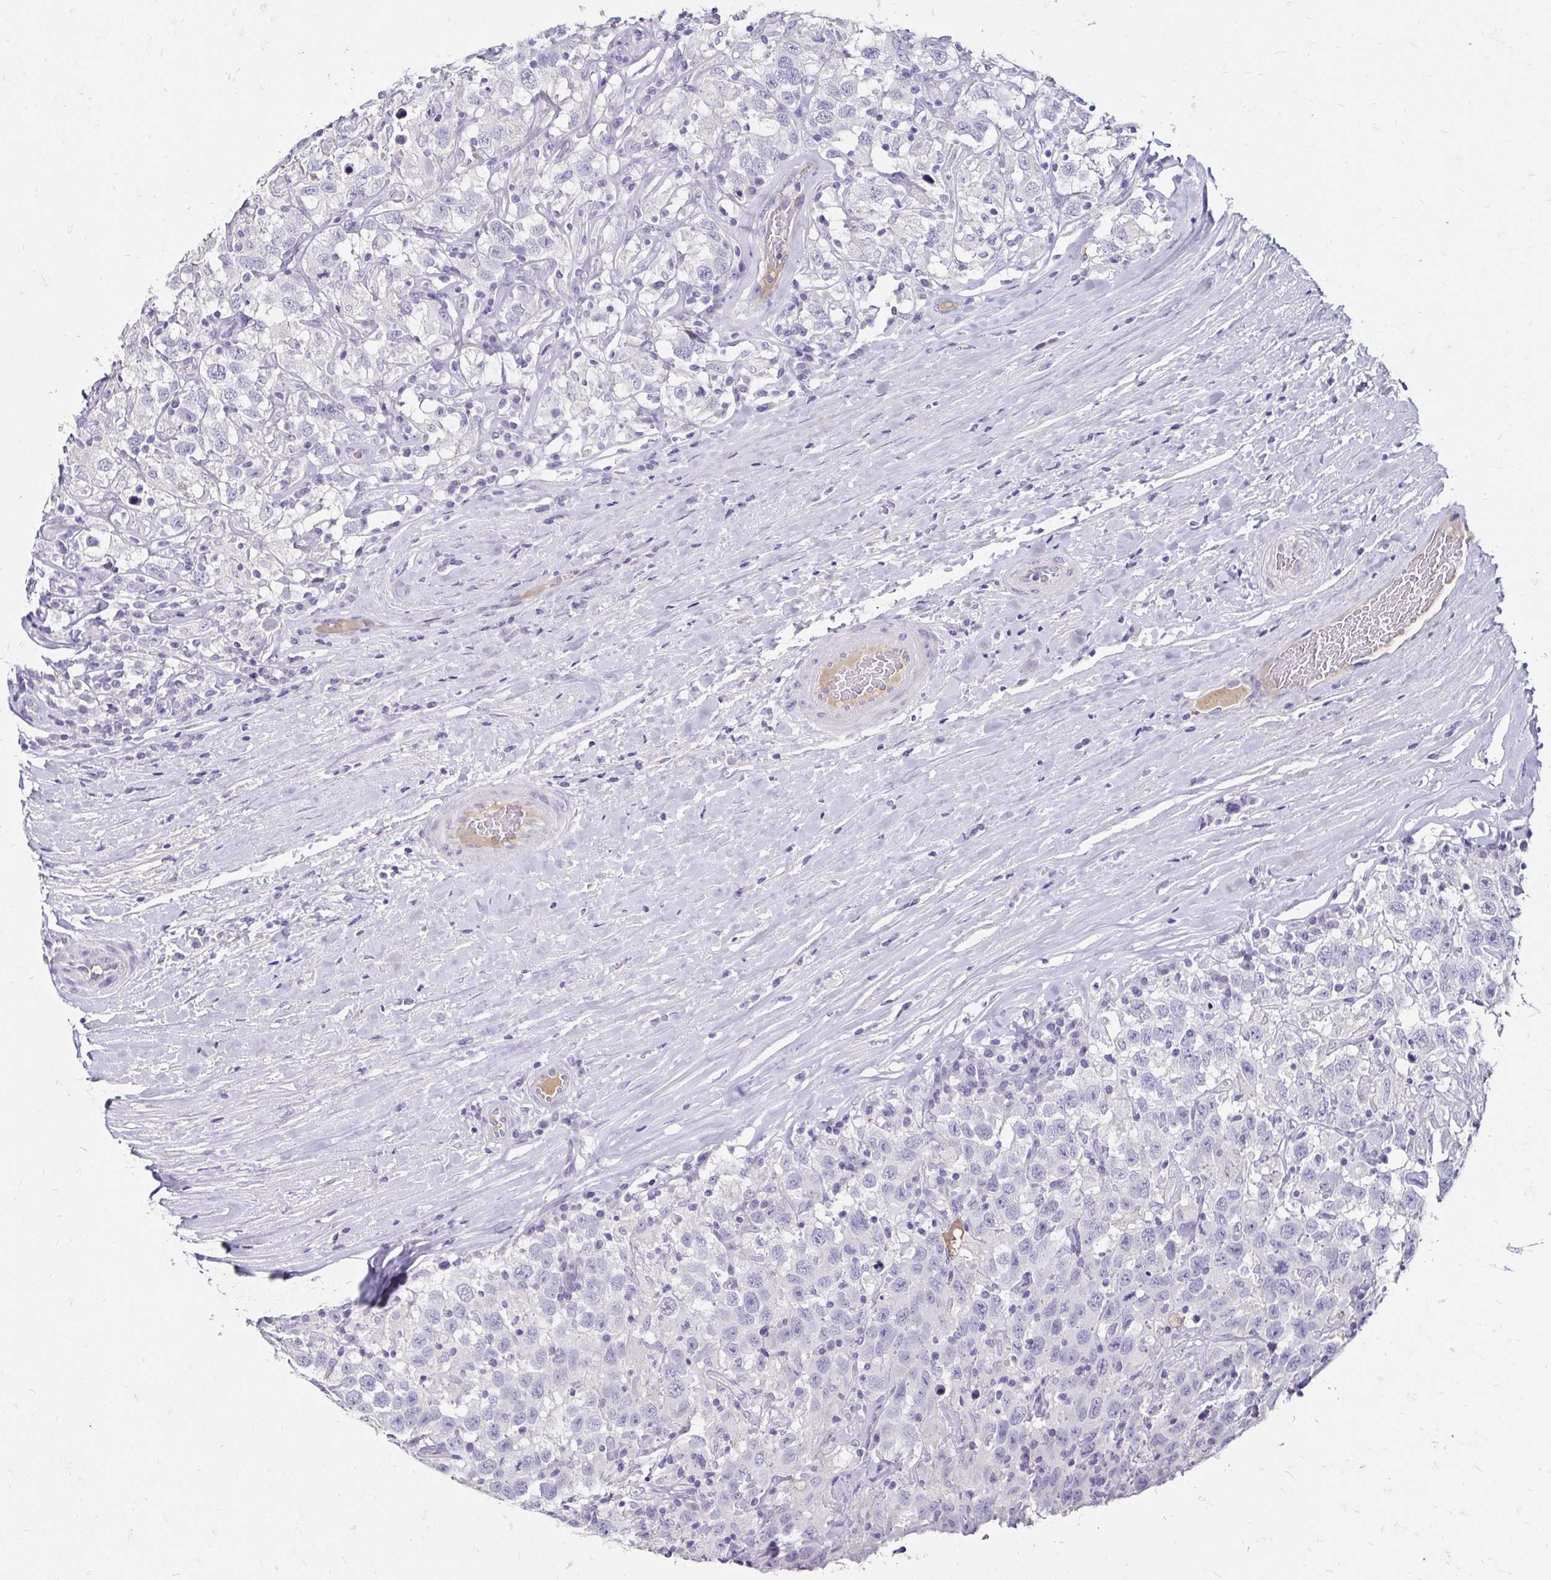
{"staining": {"intensity": "negative", "quantity": "none", "location": "none"}, "tissue": "testis cancer", "cell_type": "Tumor cells", "image_type": "cancer", "snomed": [{"axis": "morphology", "description": "Seminoma, NOS"}, {"axis": "topography", "description": "Testis"}], "caption": "This micrograph is of testis seminoma stained with immunohistochemistry to label a protein in brown with the nuclei are counter-stained blue. There is no positivity in tumor cells.", "gene": "SCG3", "patient": {"sex": "male", "age": 41}}